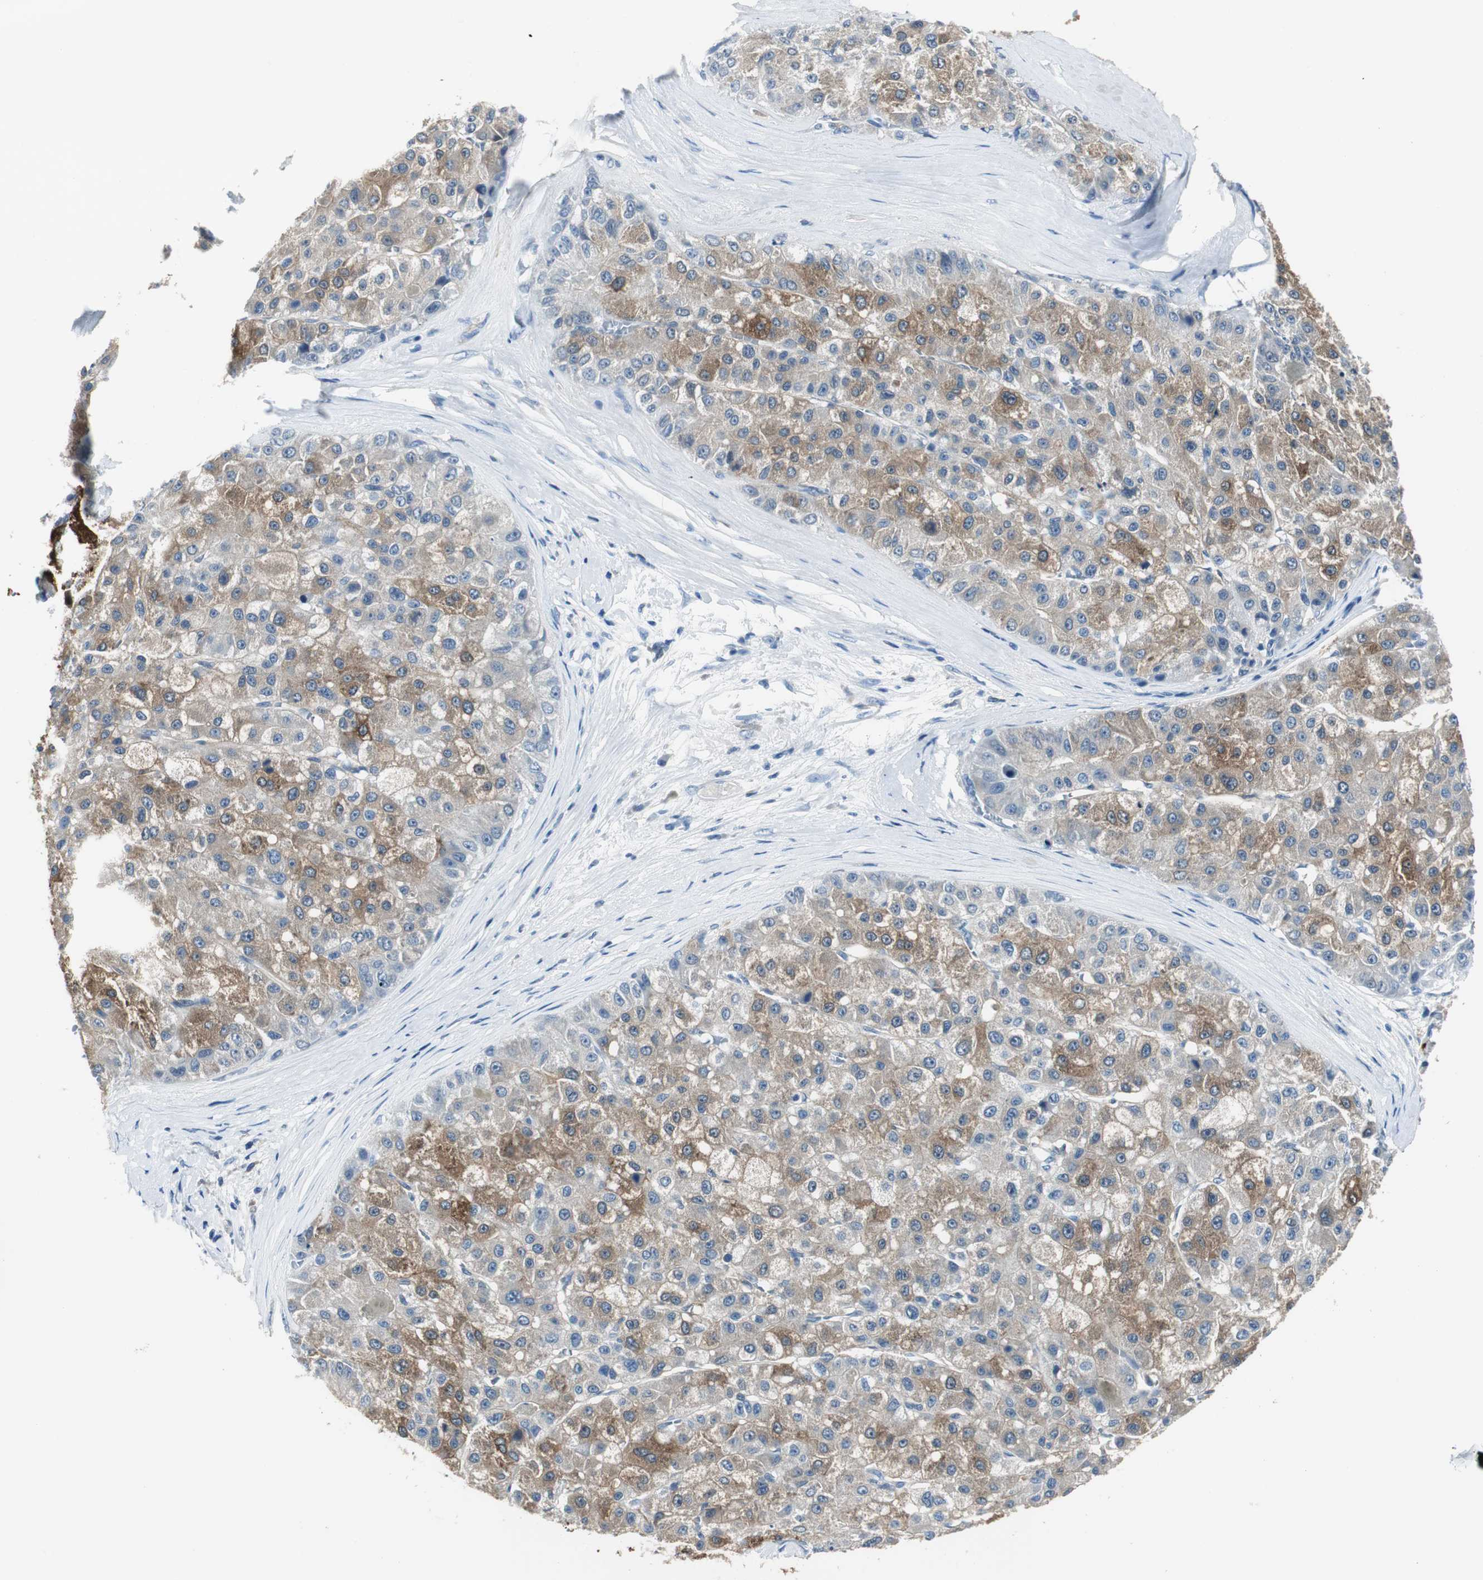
{"staining": {"intensity": "strong", "quantity": "25%-75%", "location": "cytoplasmic/membranous"}, "tissue": "liver cancer", "cell_type": "Tumor cells", "image_type": "cancer", "snomed": [{"axis": "morphology", "description": "Carcinoma, Hepatocellular, NOS"}, {"axis": "topography", "description": "Liver"}], "caption": "Human liver cancer stained with a protein marker demonstrates strong staining in tumor cells.", "gene": "FBP1", "patient": {"sex": "male", "age": 80}}